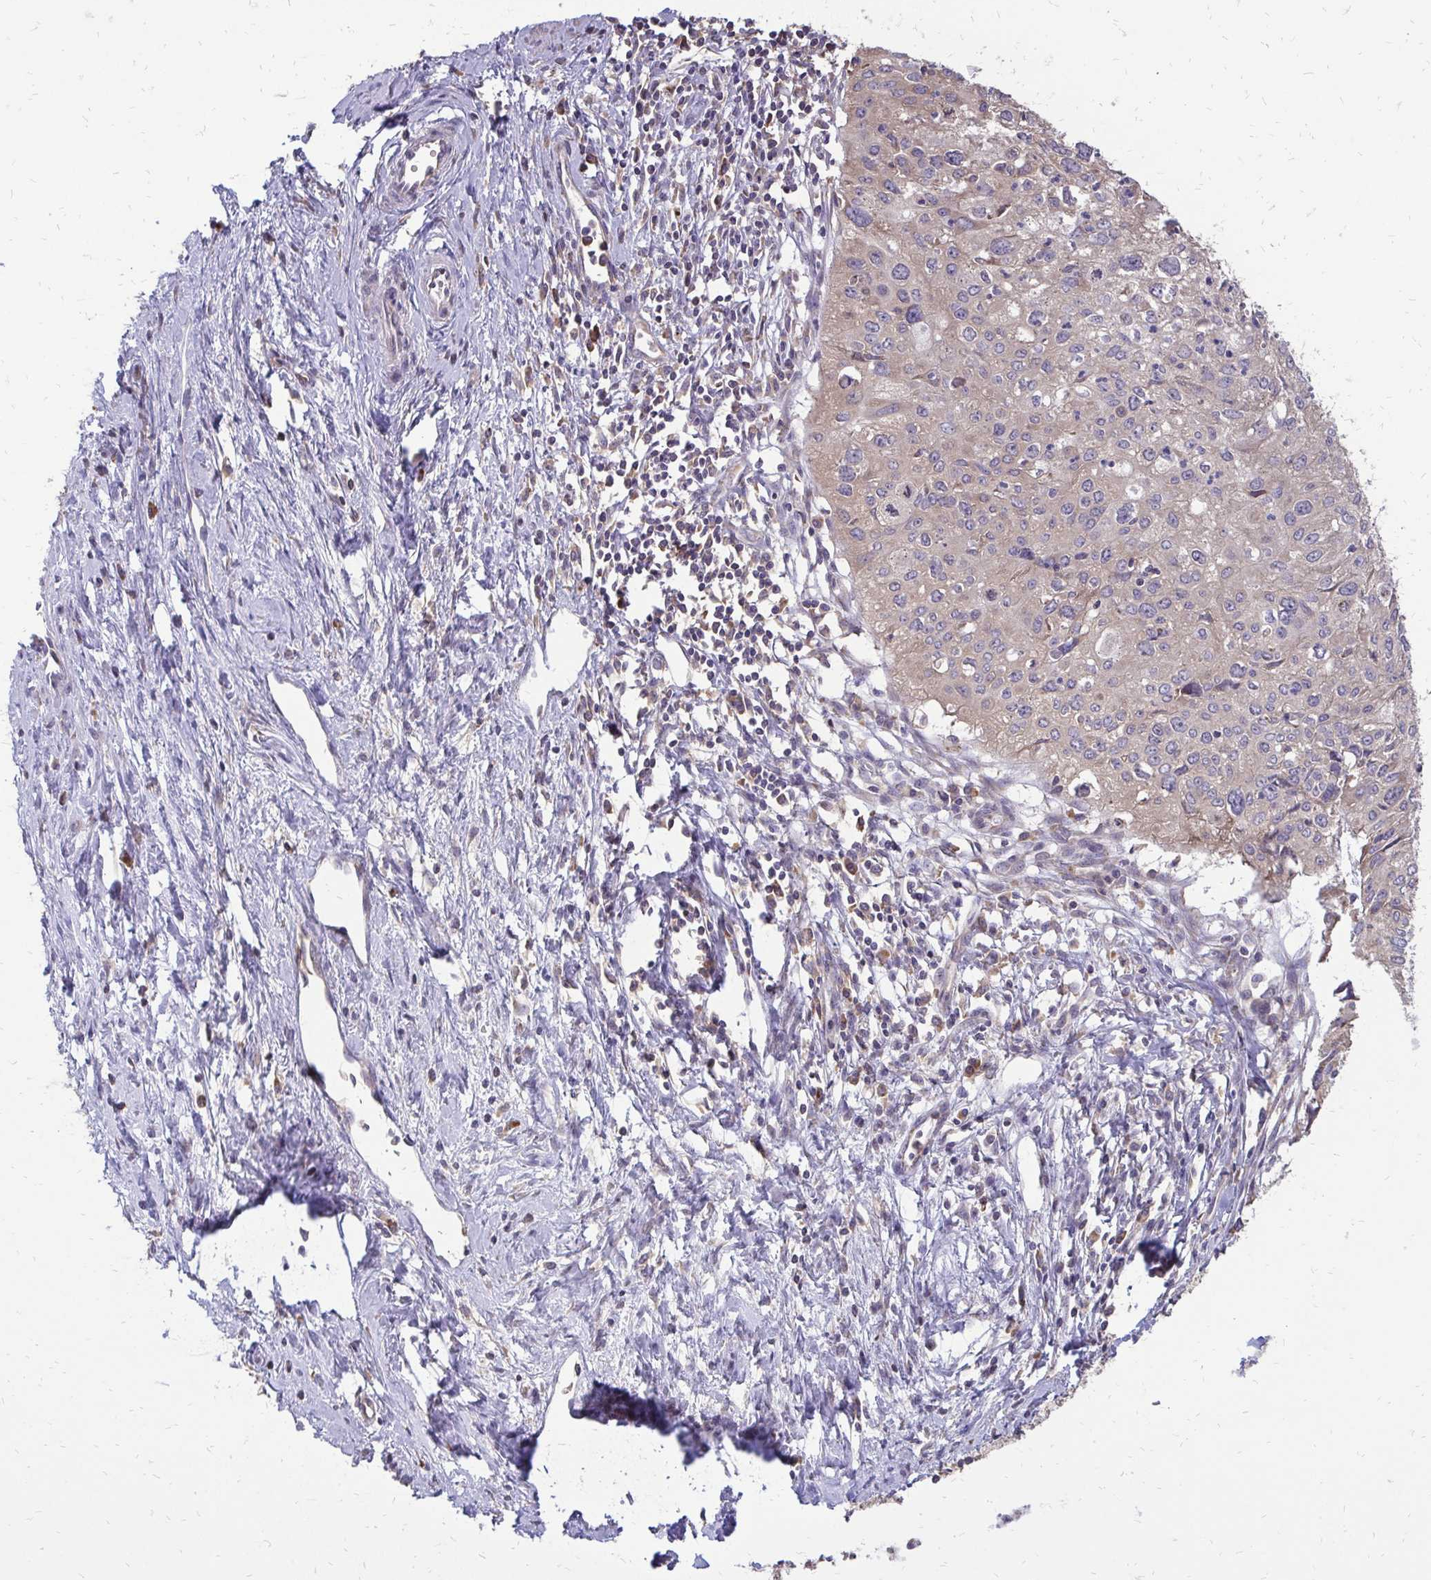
{"staining": {"intensity": "weak", "quantity": "25%-75%", "location": "cytoplasmic/membranous"}, "tissue": "cervical cancer", "cell_type": "Tumor cells", "image_type": "cancer", "snomed": [{"axis": "morphology", "description": "Squamous cell carcinoma, NOS"}, {"axis": "topography", "description": "Cervix"}], "caption": "Squamous cell carcinoma (cervical) was stained to show a protein in brown. There is low levels of weak cytoplasmic/membranous positivity in approximately 25%-75% of tumor cells. (DAB (3,3'-diaminobenzidine) = brown stain, brightfield microscopy at high magnification).", "gene": "RPS3", "patient": {"sex": "female", "age": 50}}